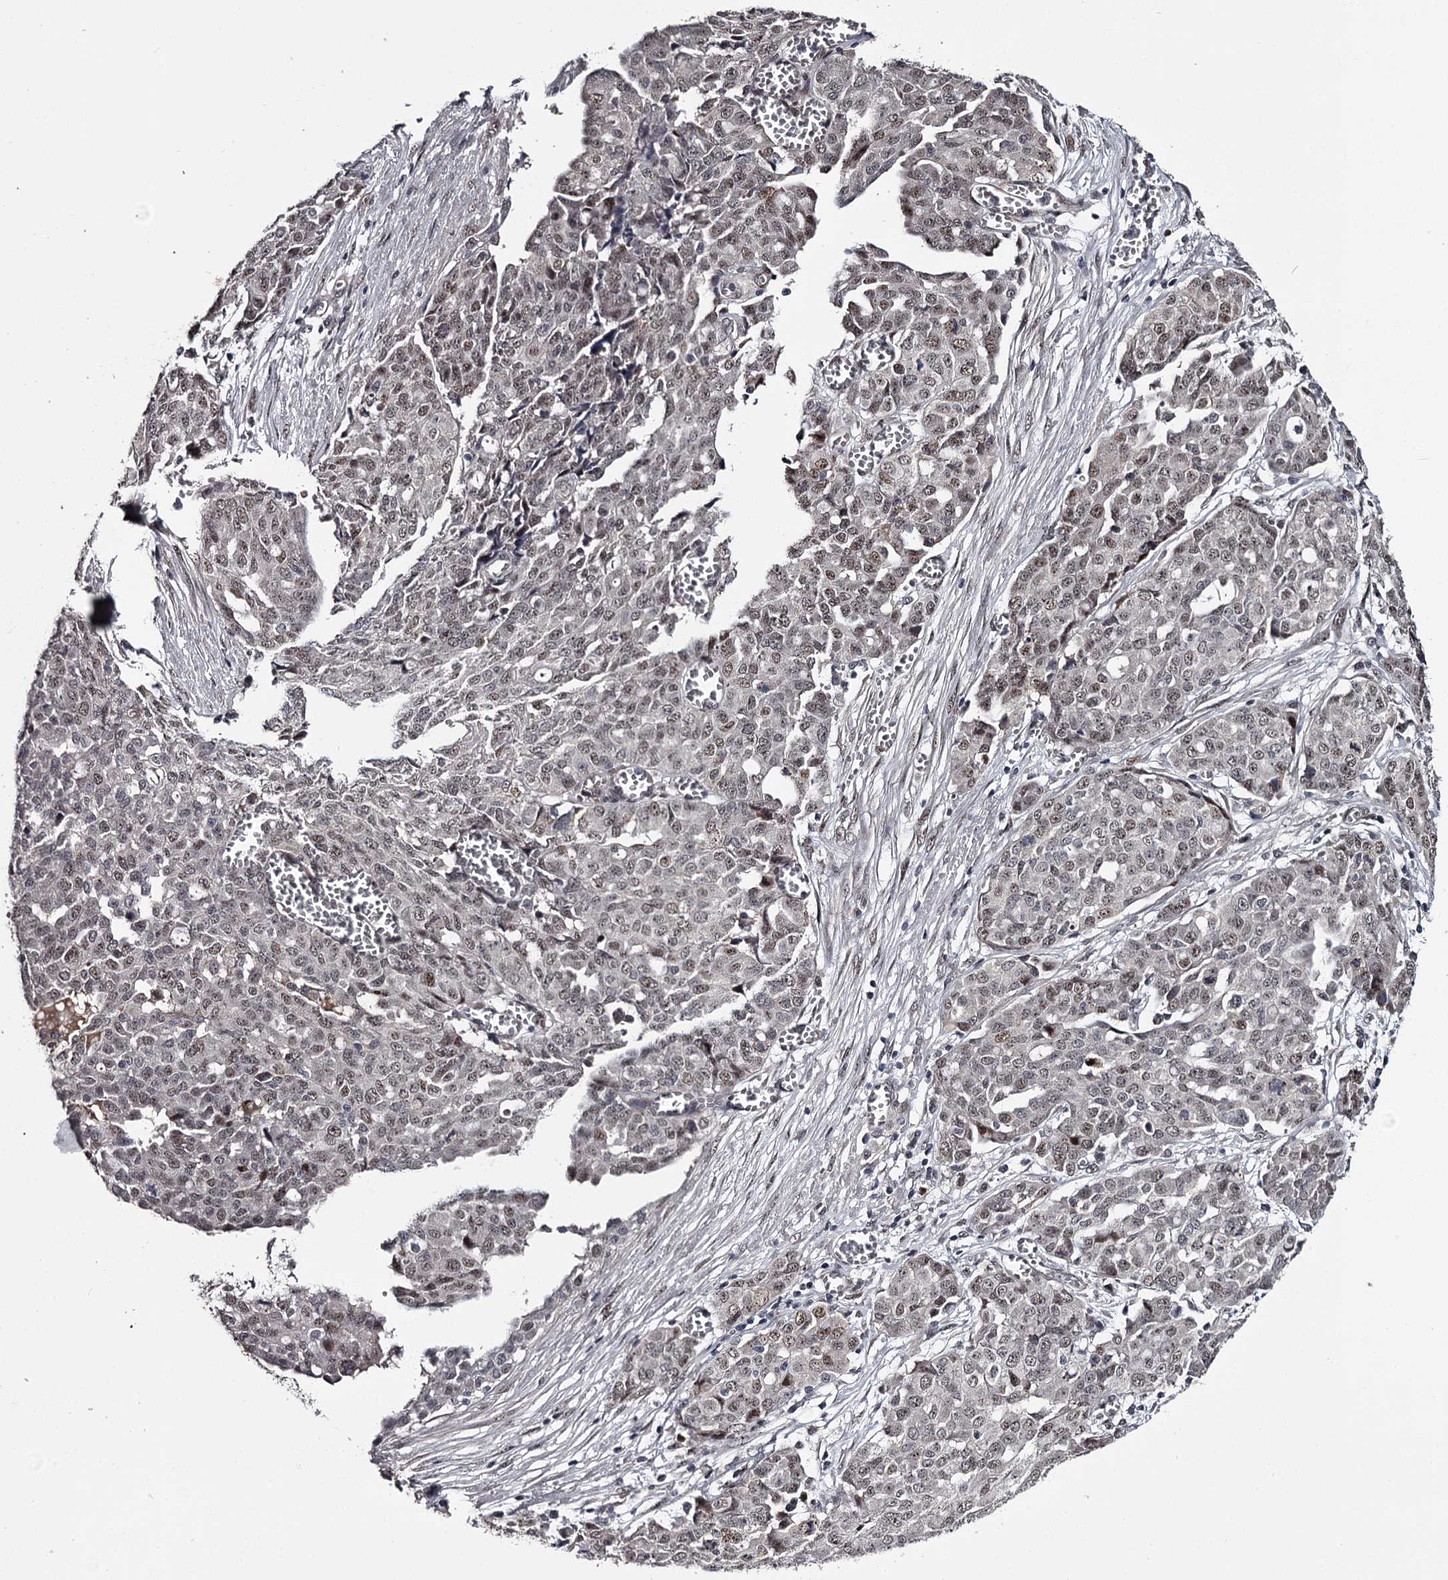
{"staining": {"intensity": "weak", "quantity": "25%-75%", "location": "nuclear"}, "tissue": "ovarian cancer", "cell_type": "Tumor cells", "image_type": "cancer", "snomed": [{"axis": "morphology", "description": "Cystadenocarcinoma, serous, NOS"}, {"axis": "topography", "description": "Soft tissue"}, {"axis": "topography", "description": "Ovary"}], "caption": "Brown immunohistochemical staining in human ovarian serous cystadenocarcinoma displays weak nuclear expression in approximately 25%-75% of tumor cells.", "gene": "RNF44", "patient": {"sex": "female", "age": 57}}